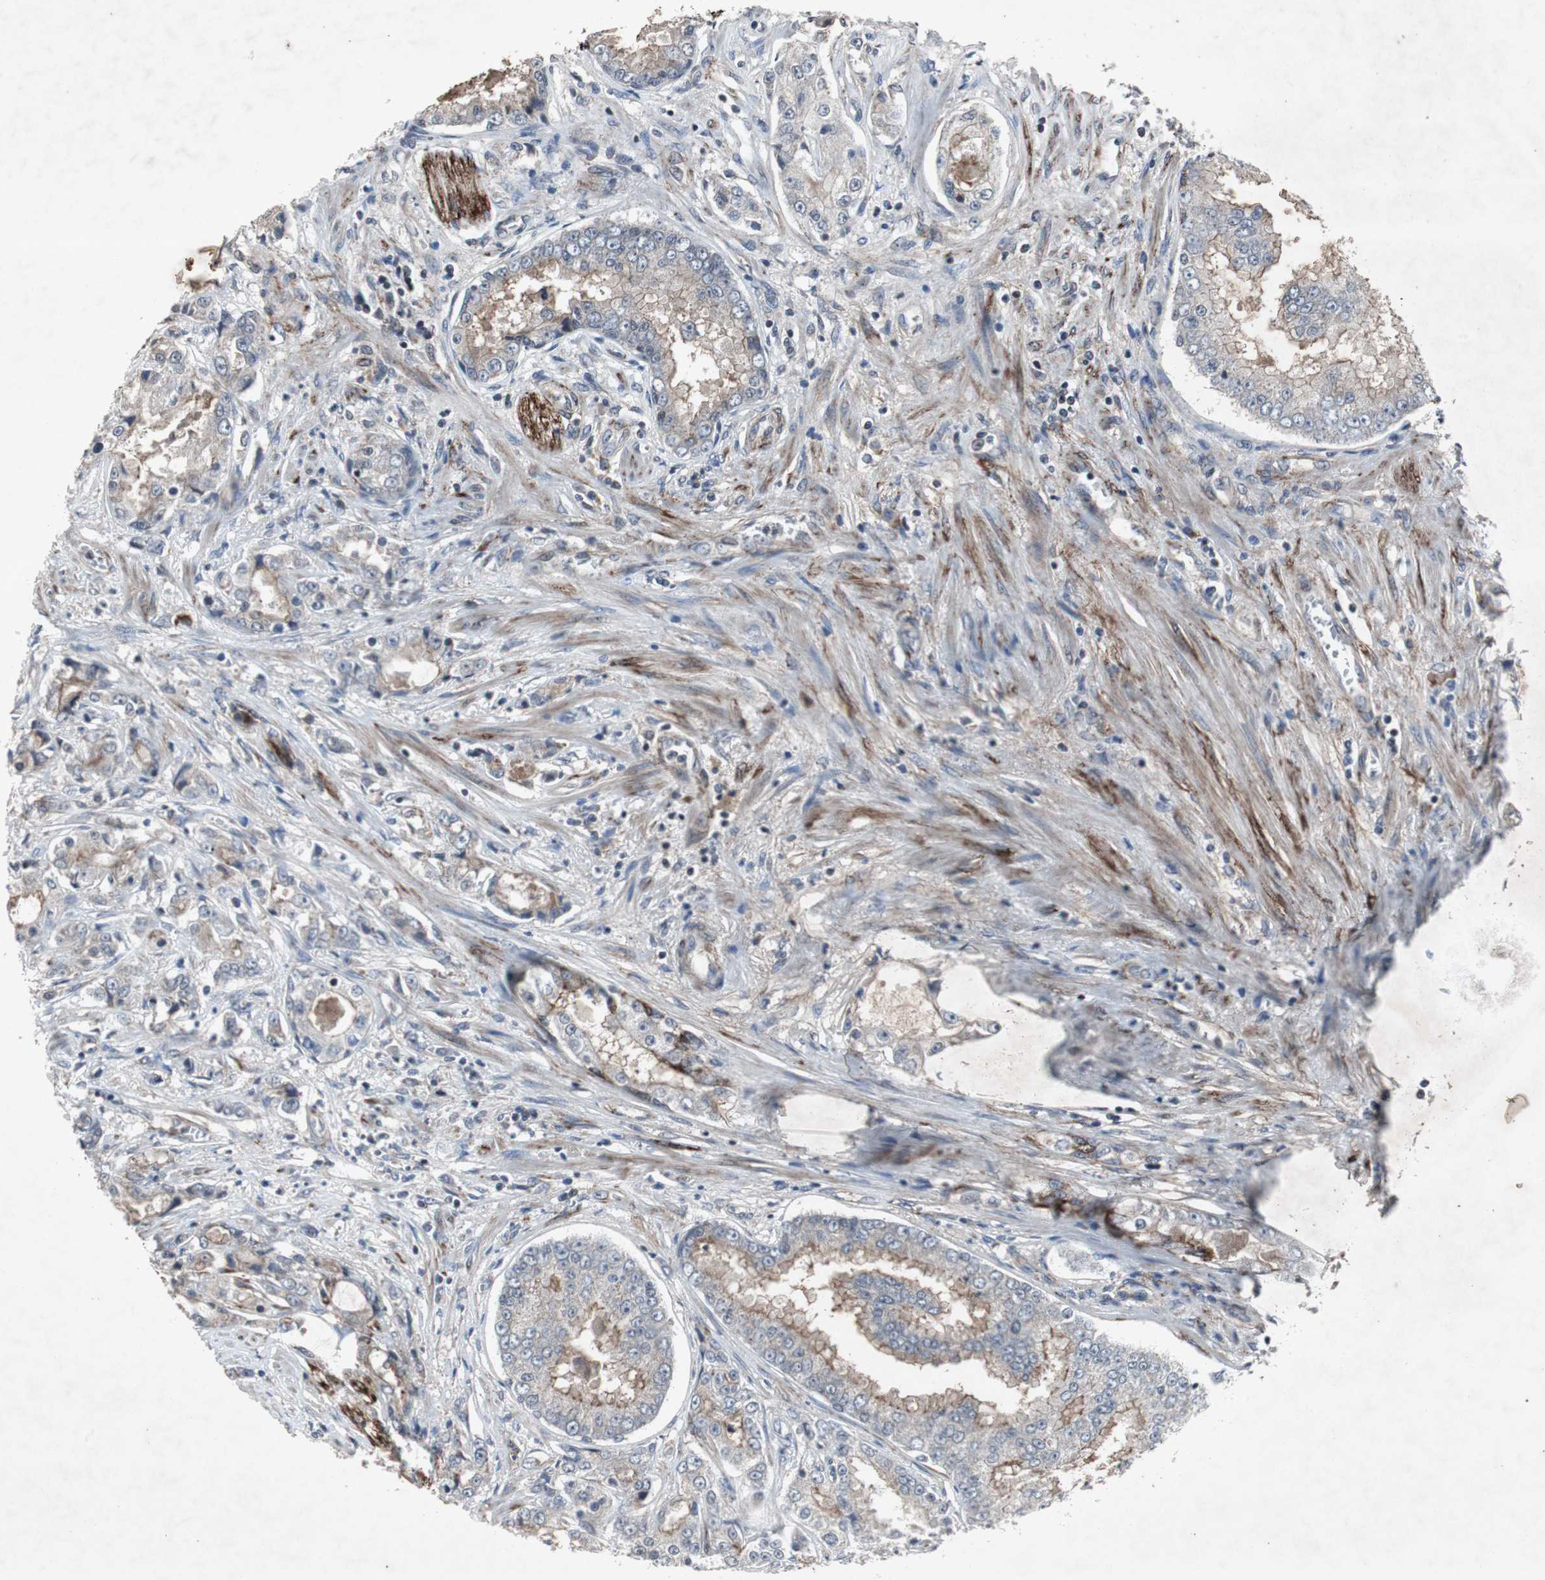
{"staining": {"intensity": "weak", "quantity": ">75%", "location": "cytoplasmic/membranous"}, "tissue": "prostate cancer", "cell_type": "Tumor cells", "image_type": "cancer", "snomed": [{"axis": "morphology", "description": "Adenocarcinoma, High grade"}, {"axis": "topography", "description": "Prostate"}], "caption": "IHC staining of high-grade adenocarcinoma (prostate), which displays low levels of weak cytoplasmic/membranous staining in approximately >75% of tumor cells indicating weak cytoplasmic/membranous protein expression. The staining was performed using DAB (3,3'-diaminobenzidine) (brown) for protein detection and nuclei were counterstained in hematoxylin (blue).", "gene": "CRADD", "patient": {"sex": "male", "age": 73}}